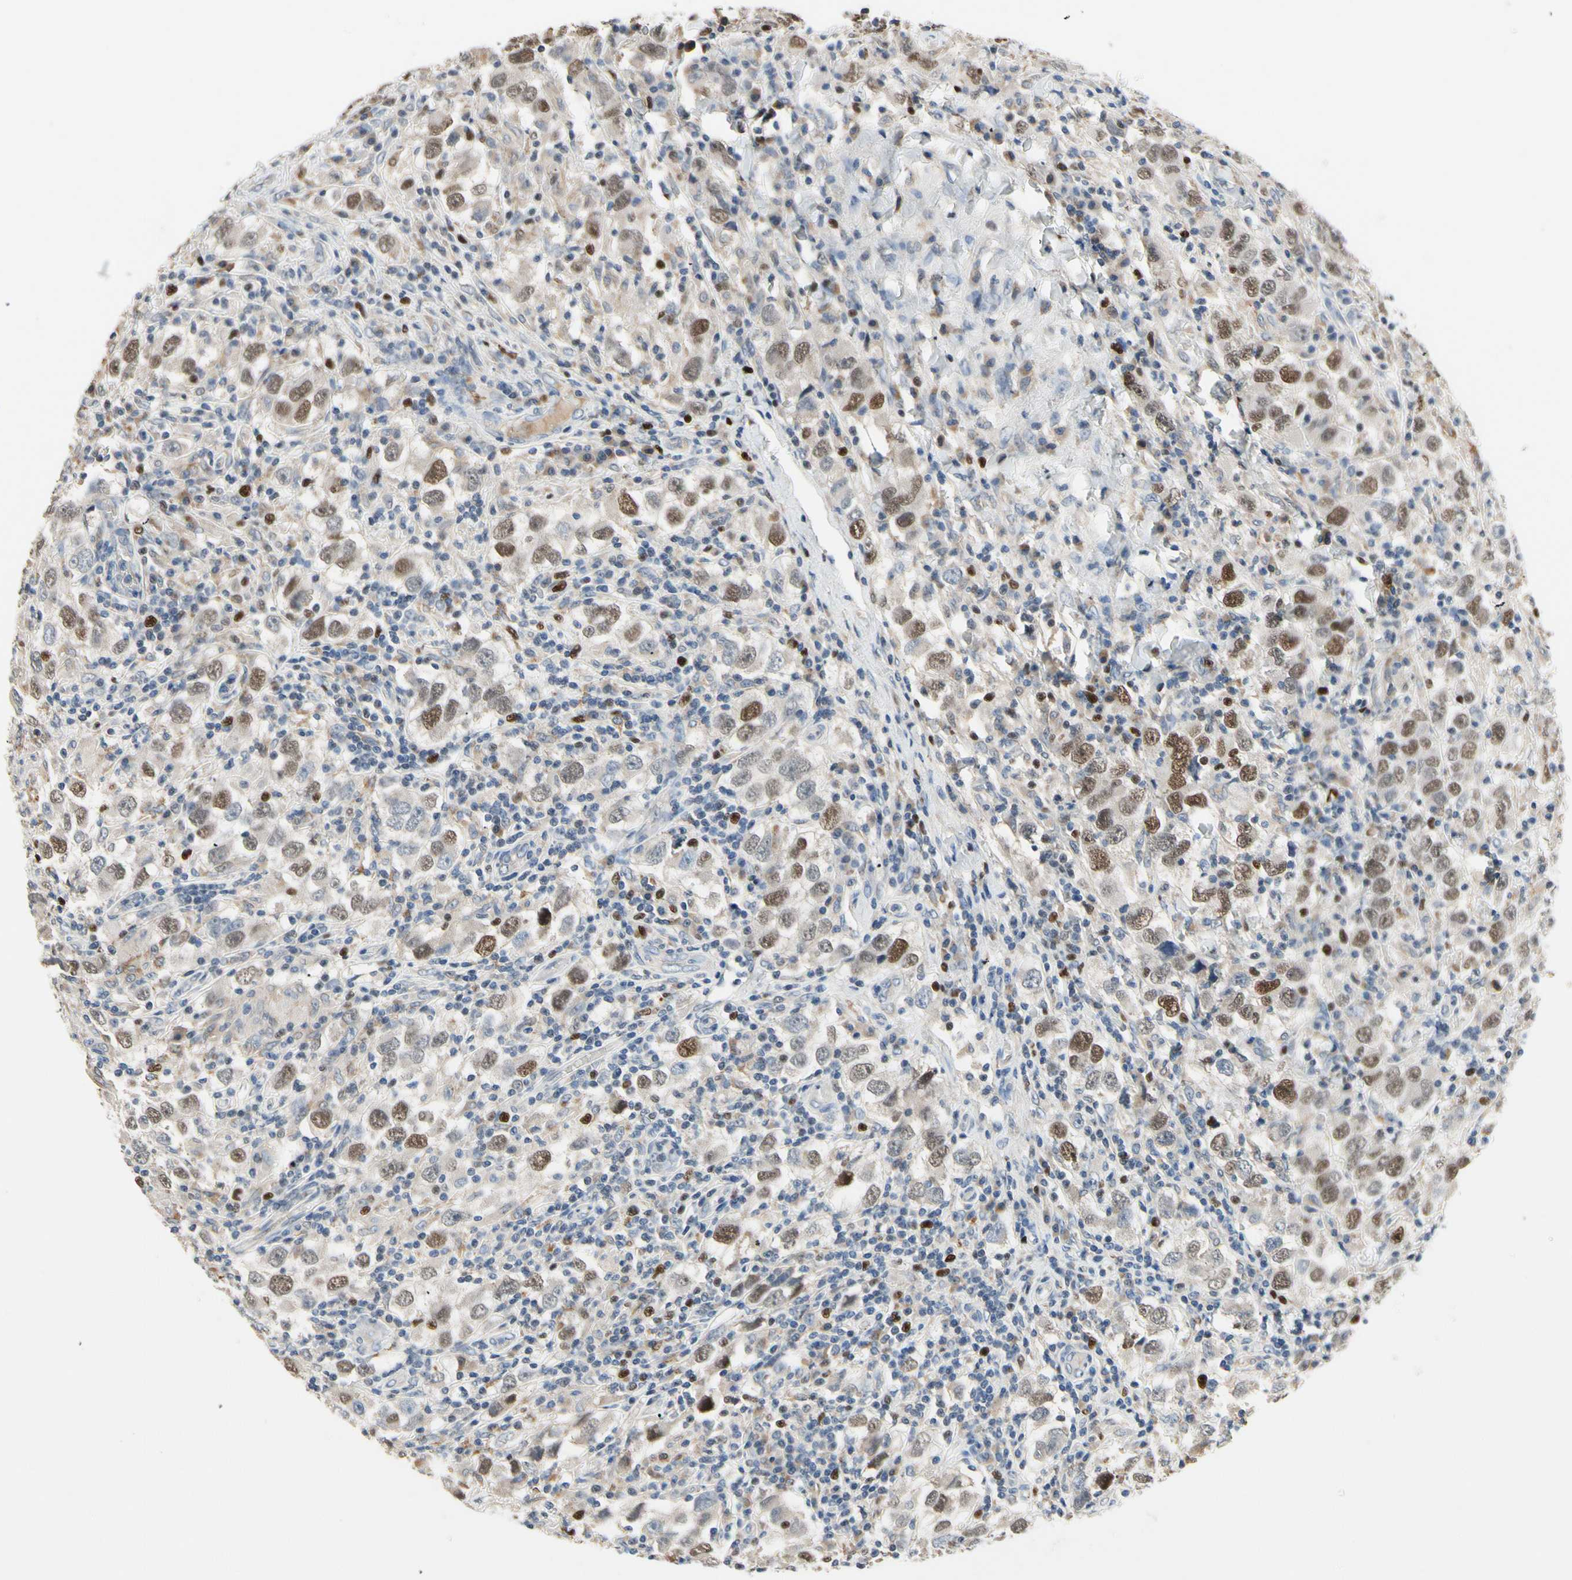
{"staining": {"intensity": "moderate", "quantity": "25%-75%", "location": "nuclear"}, "tissue": "testis cancer", "cell_type": "Tumor cells", "image_type": "cancer", "snomed": [{"axis": "morphology", "description": "Carcinoma, Embryonal, NOS"}, {"axis": "topography", "description": "Testis"}], "caption": "This histopathology image demonstrates immunohistochemistry staining of testis cancer, with medium moderate nuclear positivity in approximately 25%-75% of tumor cells.", "gene": "ZKSCAN4", "patient": {"sex": "male", "age": 21}}